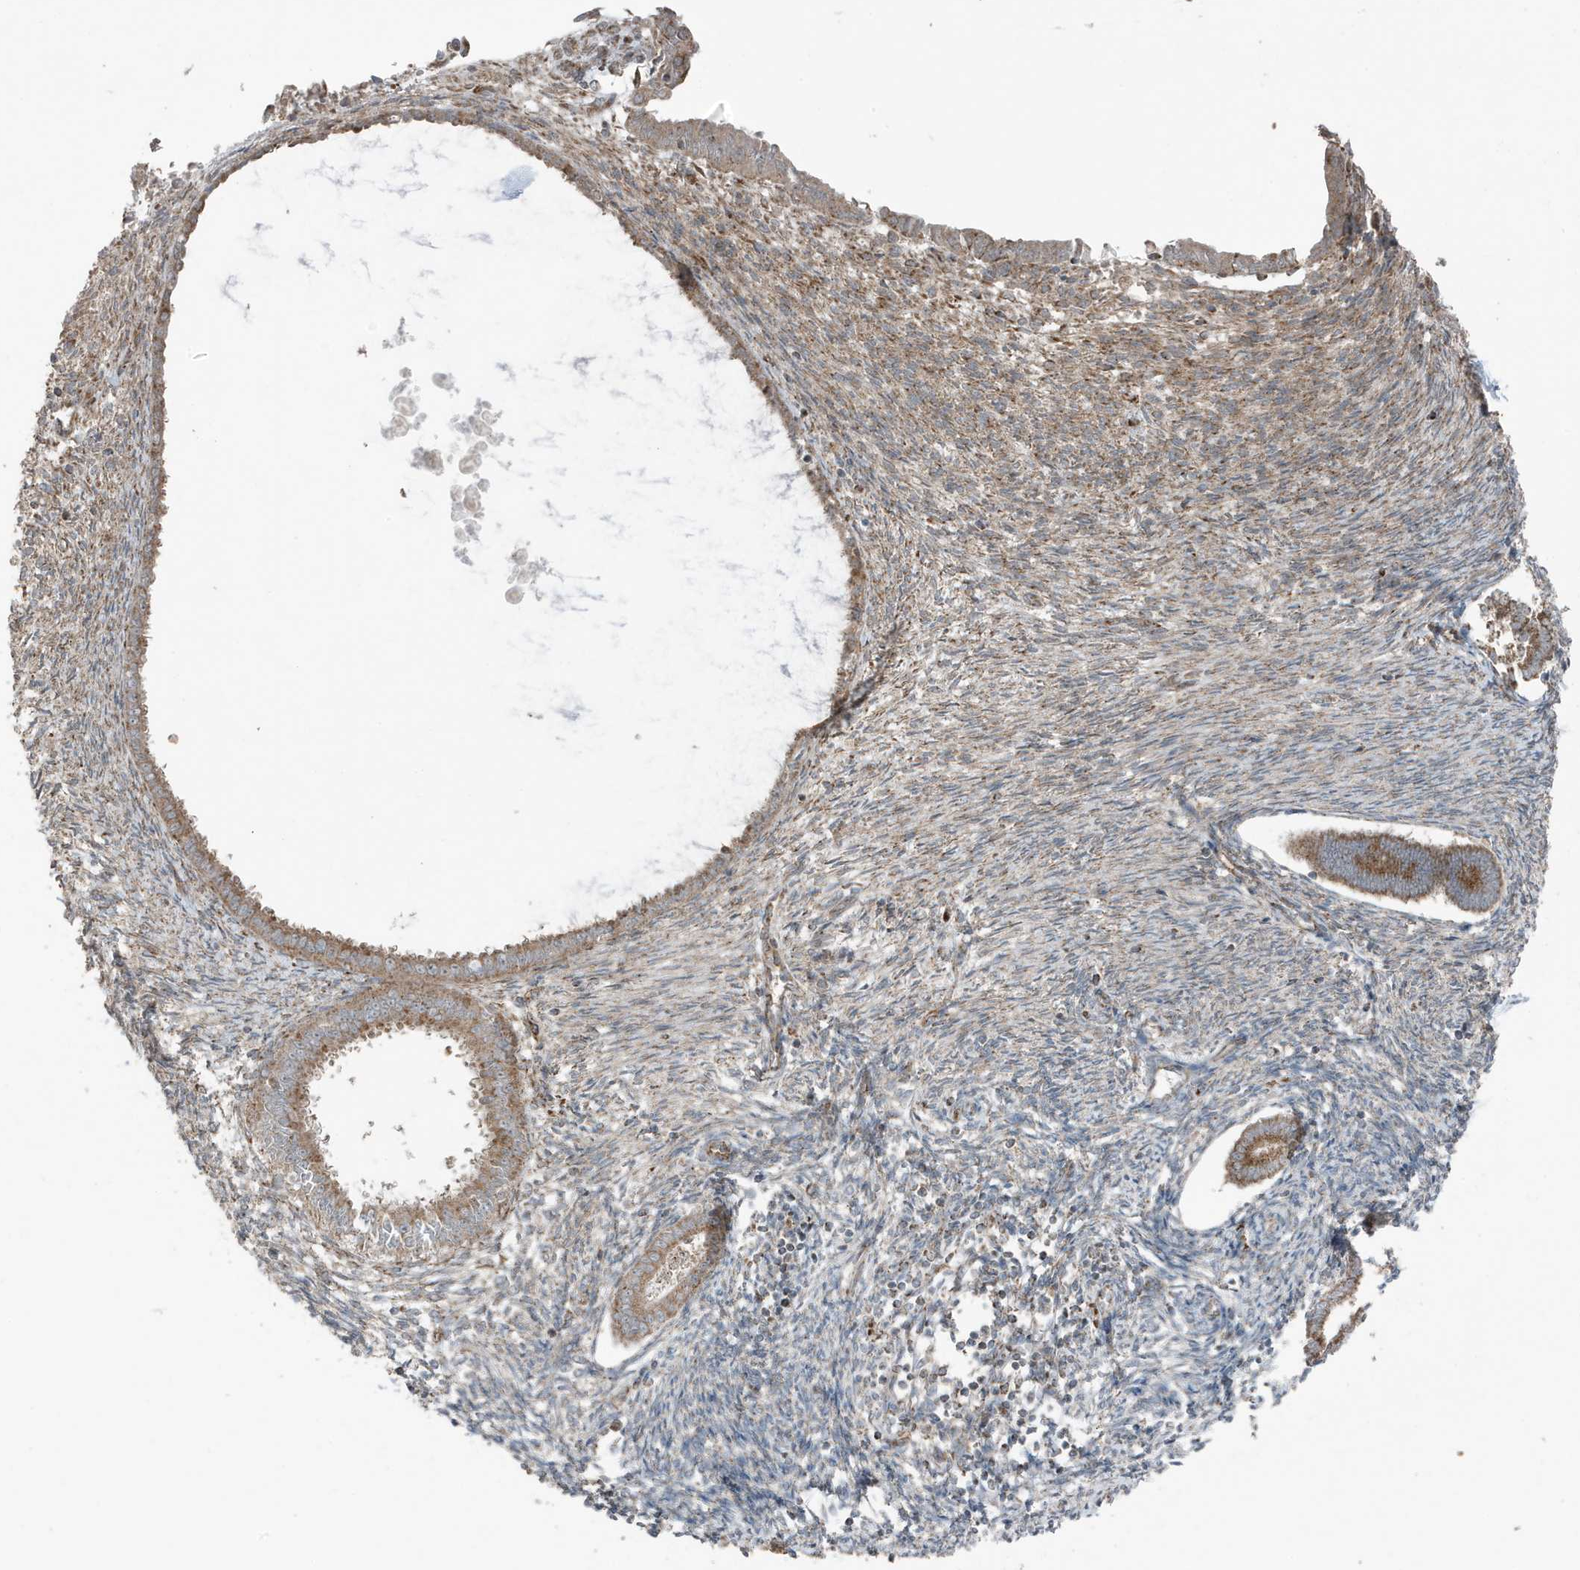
{"staining": {"intensity": "moderate", "quantity": "25%-75%", "location": "cytoplasmic/membranous"}, "tissue": "endometrium", "cell_type": "Cells in endometrial stroma", "image_type": "normal", "snomed": [{"axis": "morphology", "description": "Normal tissue, NOS"}, {"axis": "topography", "description": "Endometrium"}], "caption": "Moderate cytoplasmic/membranous staining is present in approximately 25%-75% of cells in endometrial stroma in normal endometrium. The protein of interest is stained brown, and the nuclei are stained in blue (DAB IHC with brightfield microscopy, high magnification).", "gene": "GOLGA4", "patient": {"sex": "female", "age": 56}}